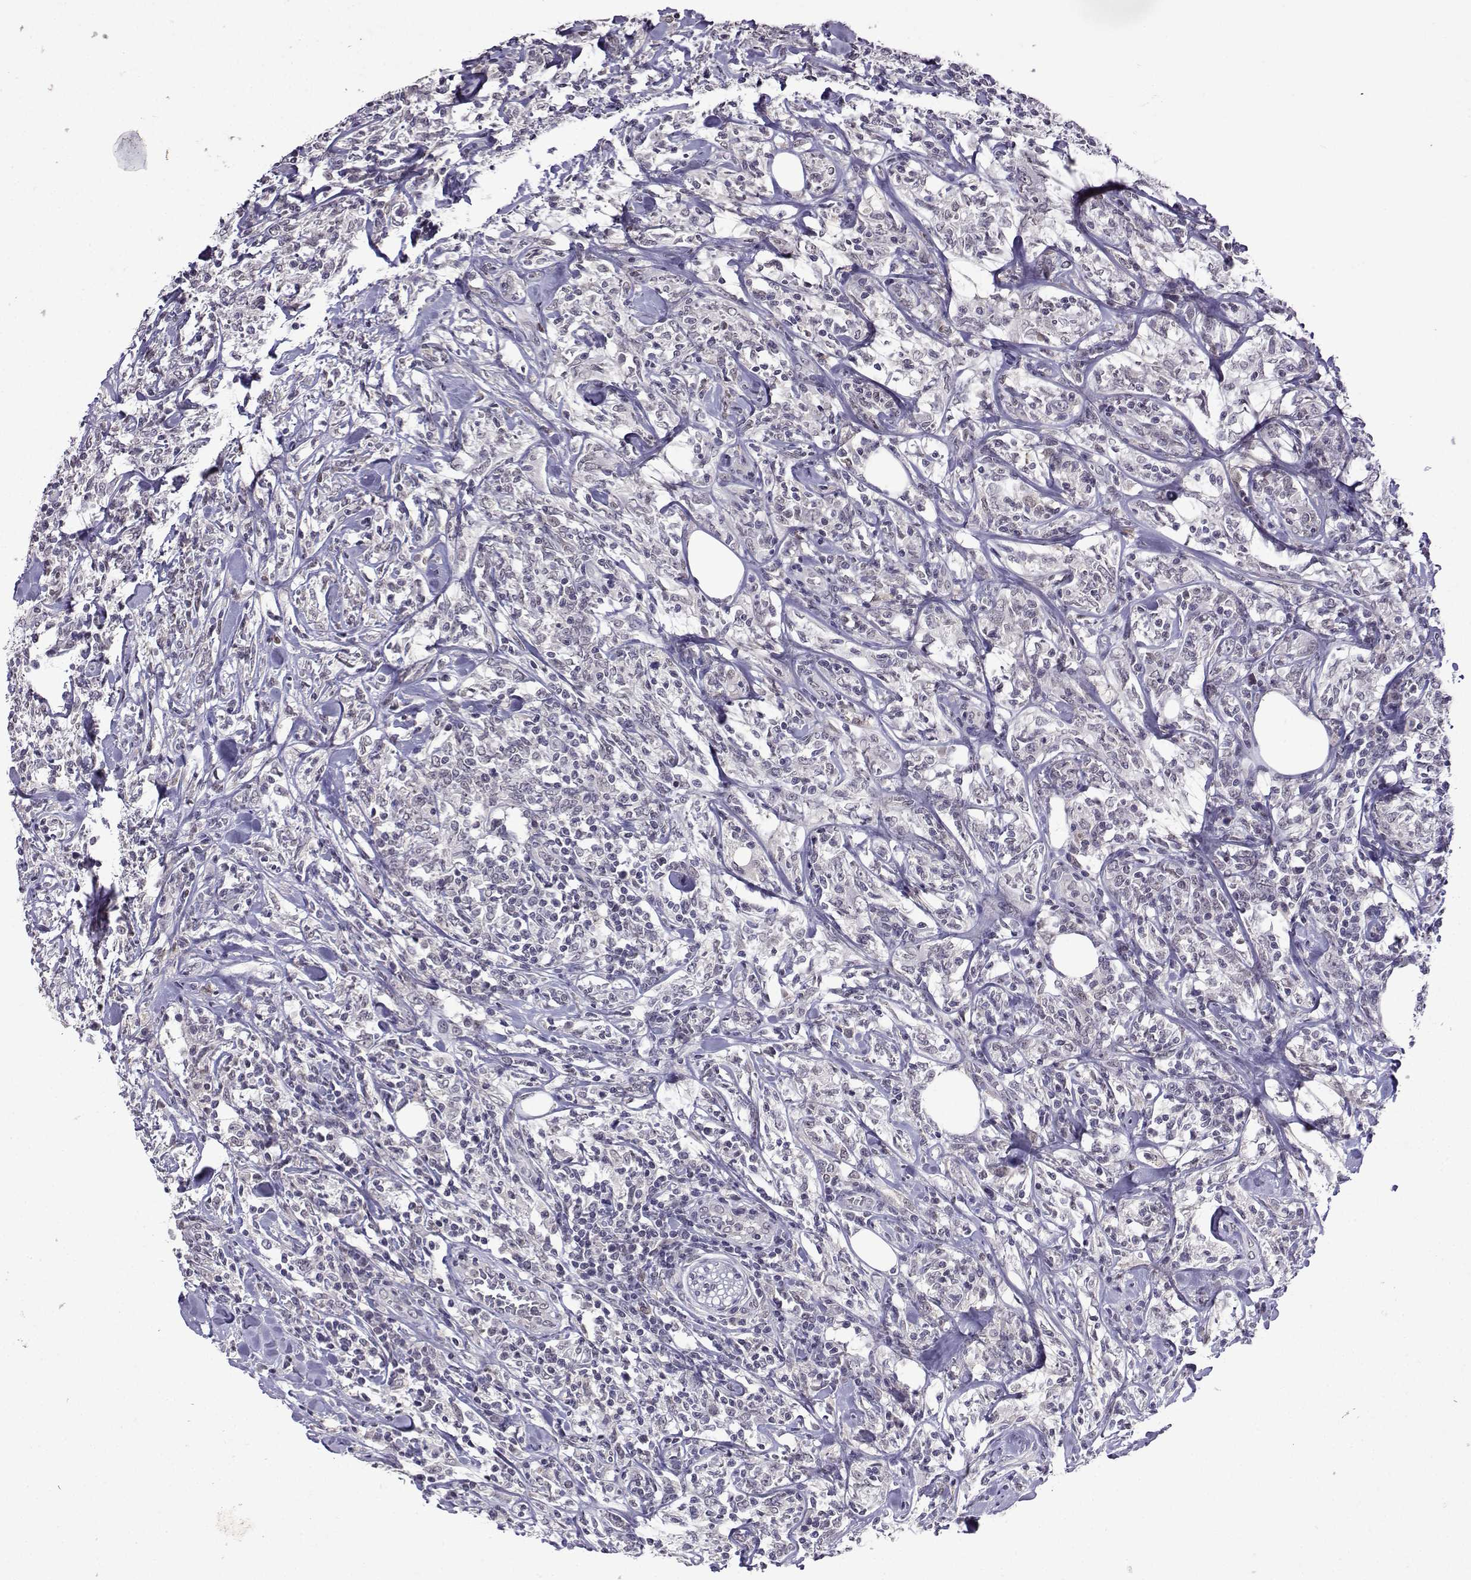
{"staining": {"intensity": "negative", "quantity": "none", "location": "none"}, "tissue": "lymphoma", "cell_type": "Tumor cells", "image_type": "cancer", "snomed": [{"axis": "morphology", "description": "Malignant lymphoma, non-Hodgkin's type, High grade"}, {"axis": "topography", "description": "Lymph node"}], "caption": "This histopathology image is of lymphoma stained with immunohistochemistry to label a protein in brown with the nuclei are counter-stained blue. There is no staining in tumor cells. The staining was performed using DAB to visualize the protein expression in brown, while the nuclei were stained in blue with hematoxylin (Magnification: 20x).", "gene": "CCL28", "patient": {"sex": "female", "age": 84}}